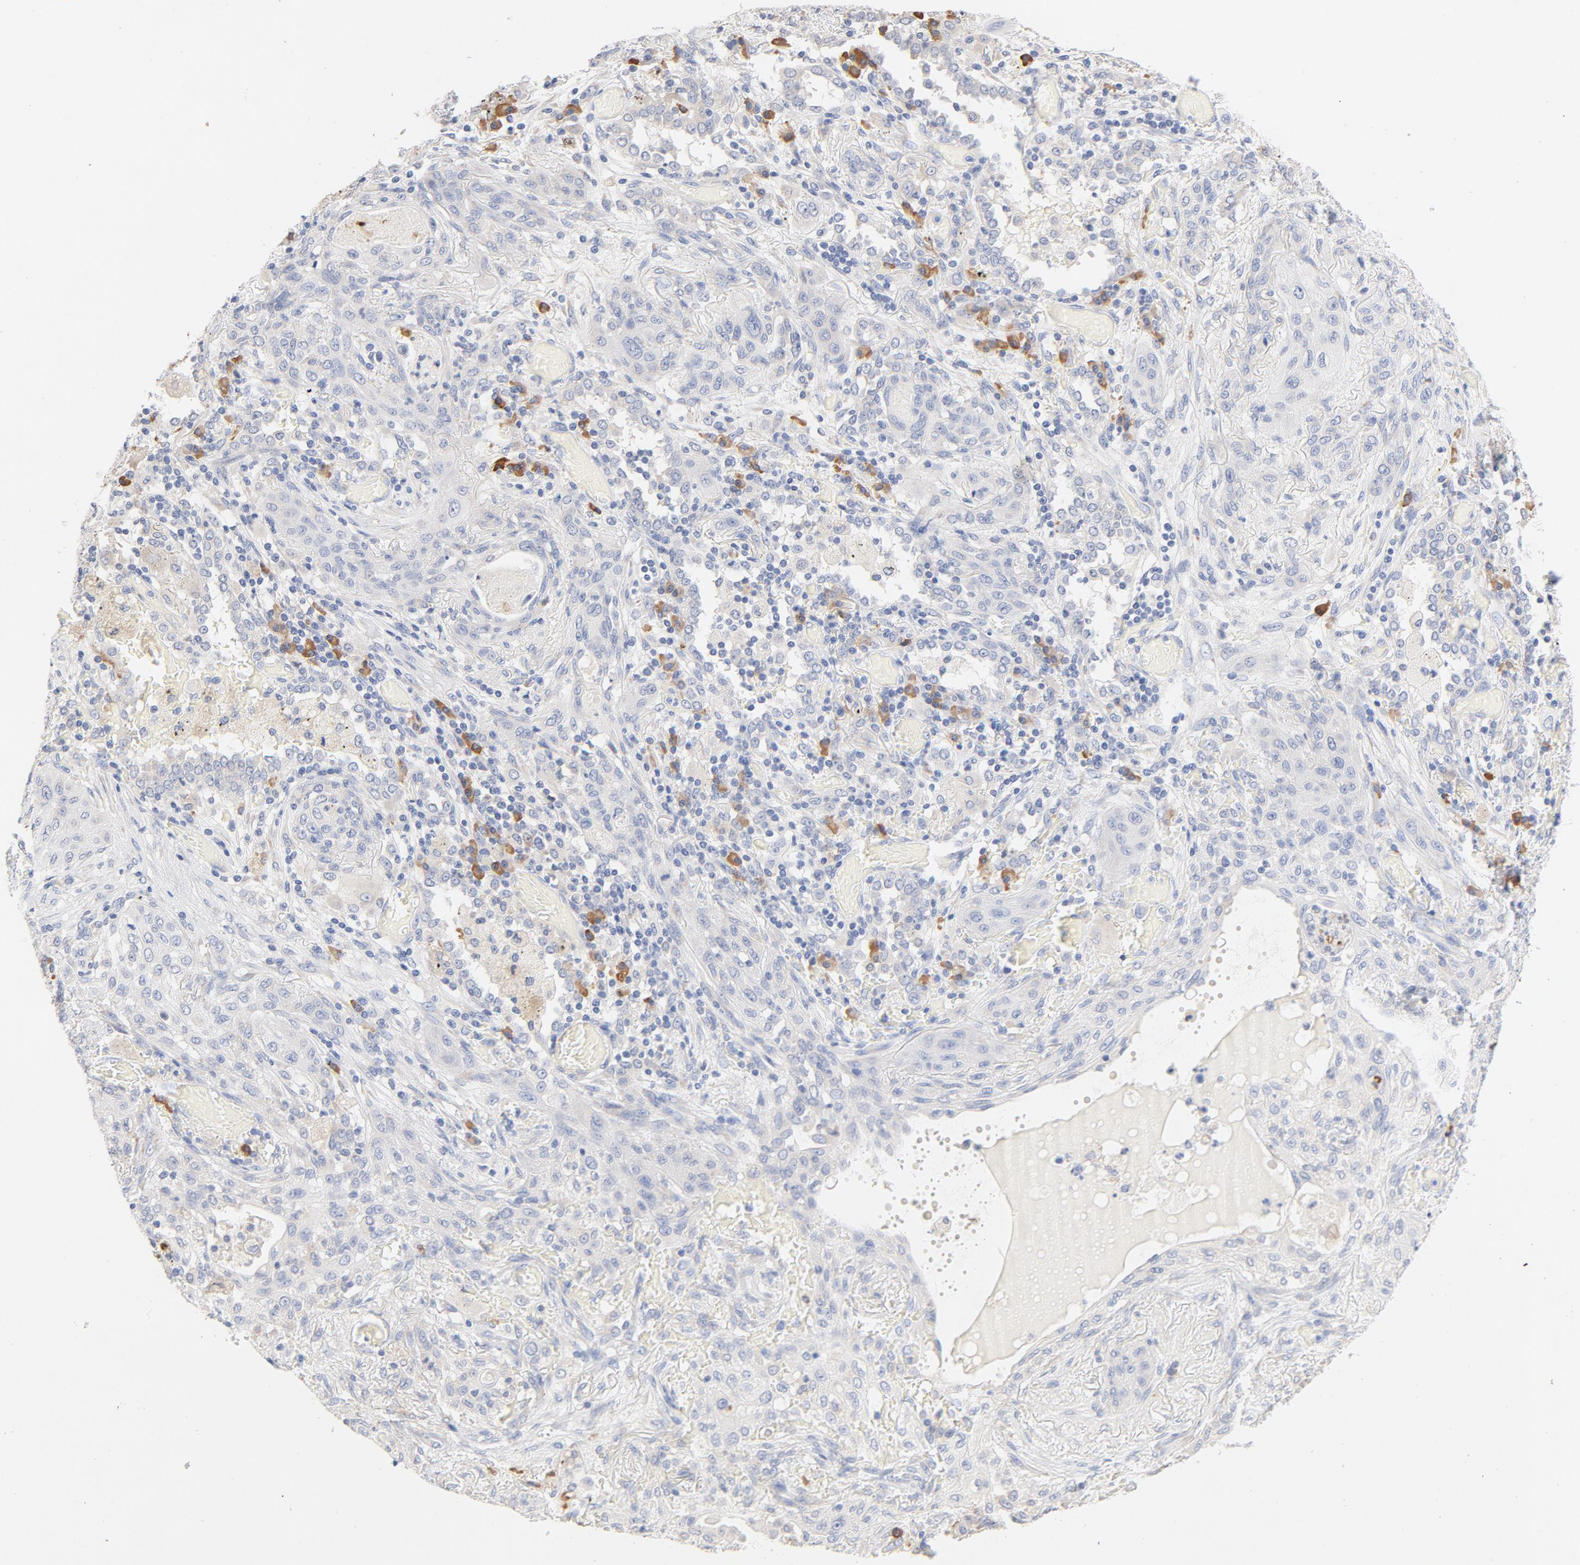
{"staining": {"intensity": "negative", "quantity": "none", "location": "none"}, "tissue": "lung cancer", "cell_type": "Tumor cells", "image_type": "cancer", "snomed": [{"axis": "morphology", "description": "Squamous cell carcinoma, NOS"}, {"axis": "topography", "description": "Lung"}], "caption": "Lung cancer stained for a protein using immunohistochemistry shows no expression tumor cells.", "gene": "TLR4", "patient": {"sex": "female", "age": 47}}